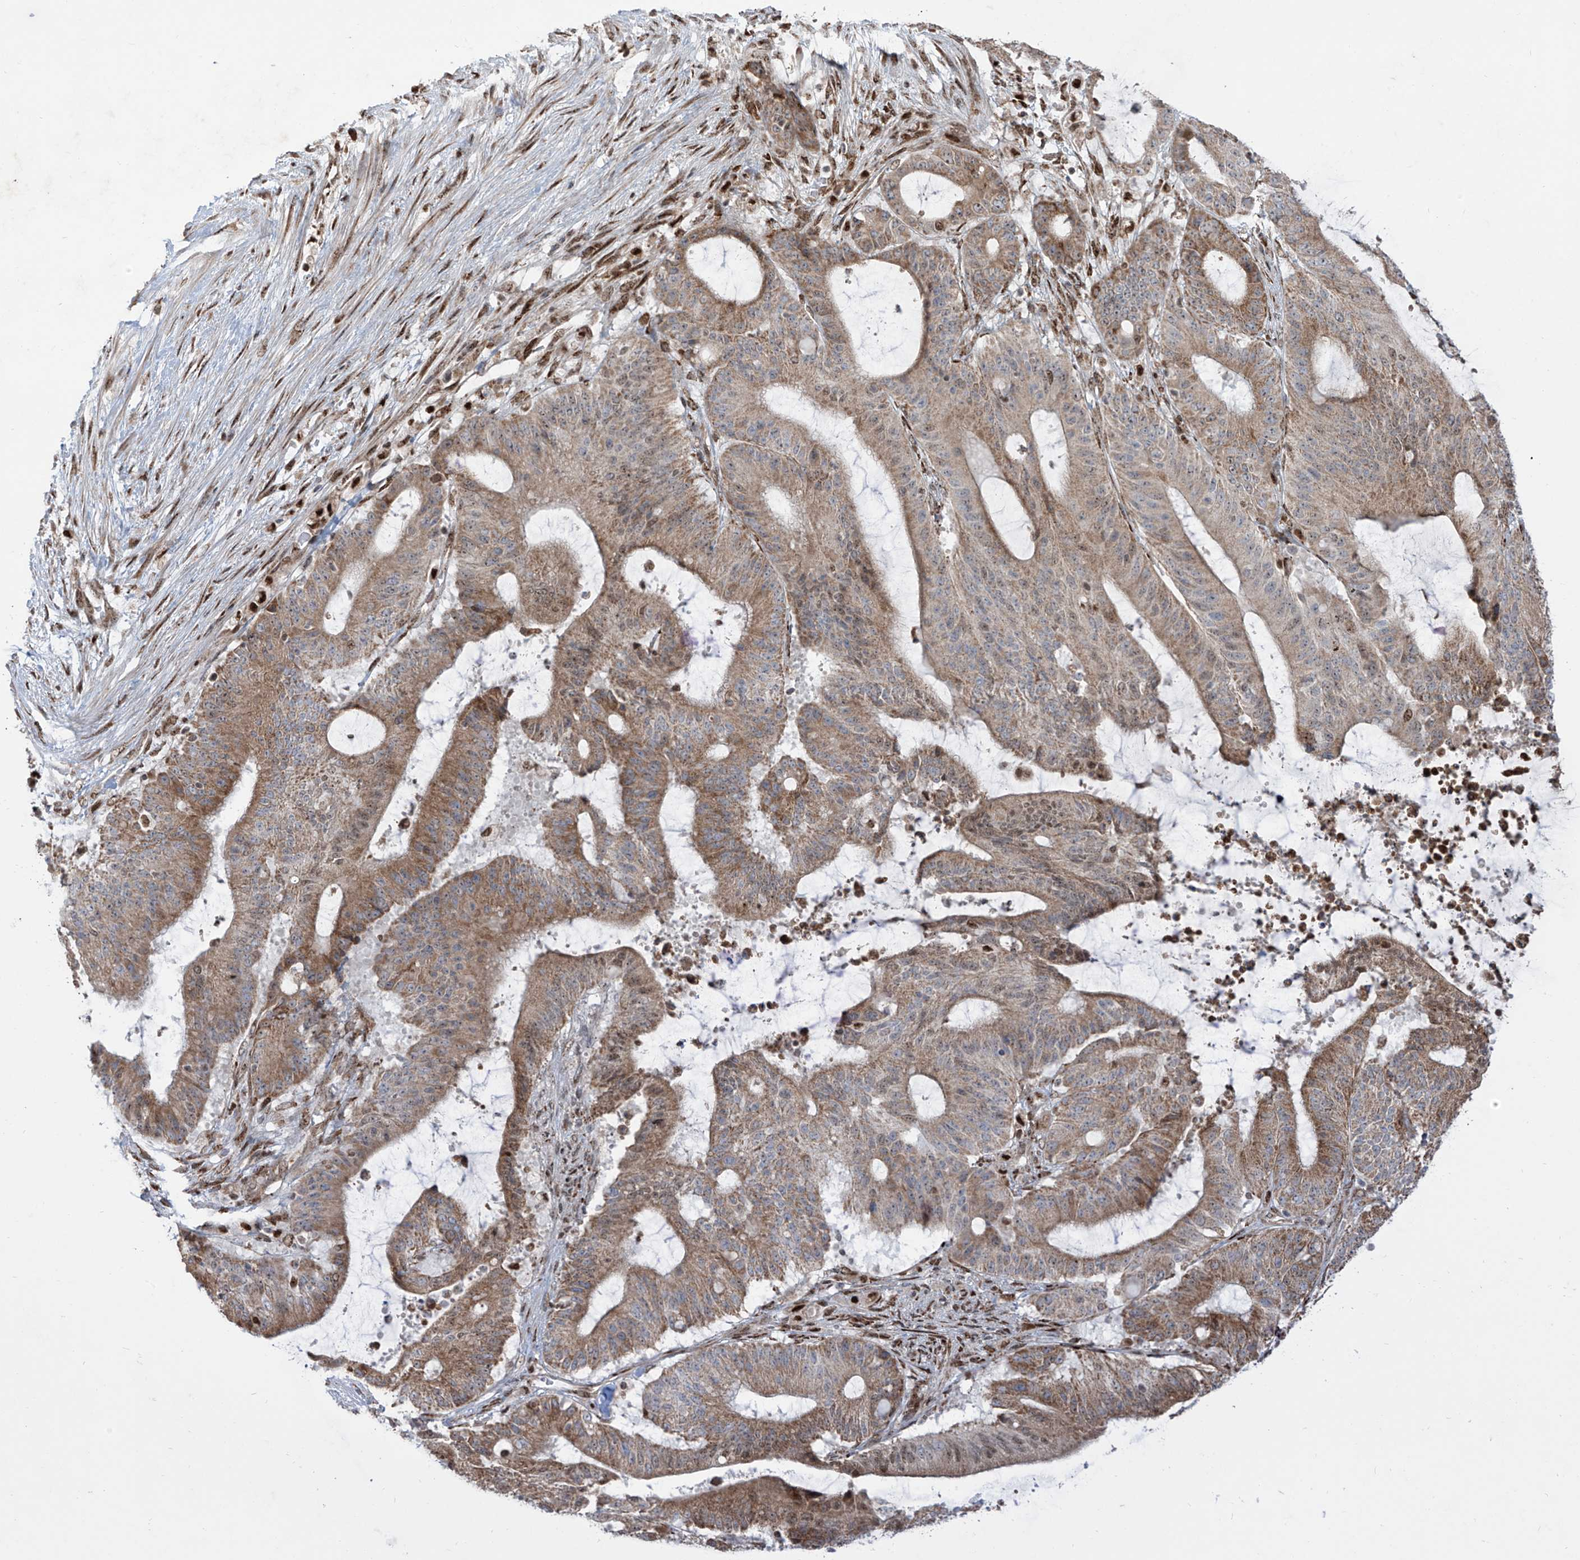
{"staining": {"intensity": "moderate", "quantity": ">75%", "location": "cytoplasmic/membranous"}, "tissue": "liver cancer", "cell_type": "Tumor cells", "image_type": "cancer", "snomed": [{"axis": "morphology", "description": "Normal tissue, NOS"}, {"axis": "morphology", "description": "Cholangiocarcinoma"}, {"axis": "topography", "description": "Liver"}, {"axis": "topography", "description": "Peripheral nerve tissue"}], "caption": "DAB immunohistochemical staining of human cholangiocarcinoma (liver) displays moderate cytoplasmic/membranous protein staining in about >75% of tumor cells.", "gene": "ZBTB8A", "patient": {"sex": "female", "age": 73}}